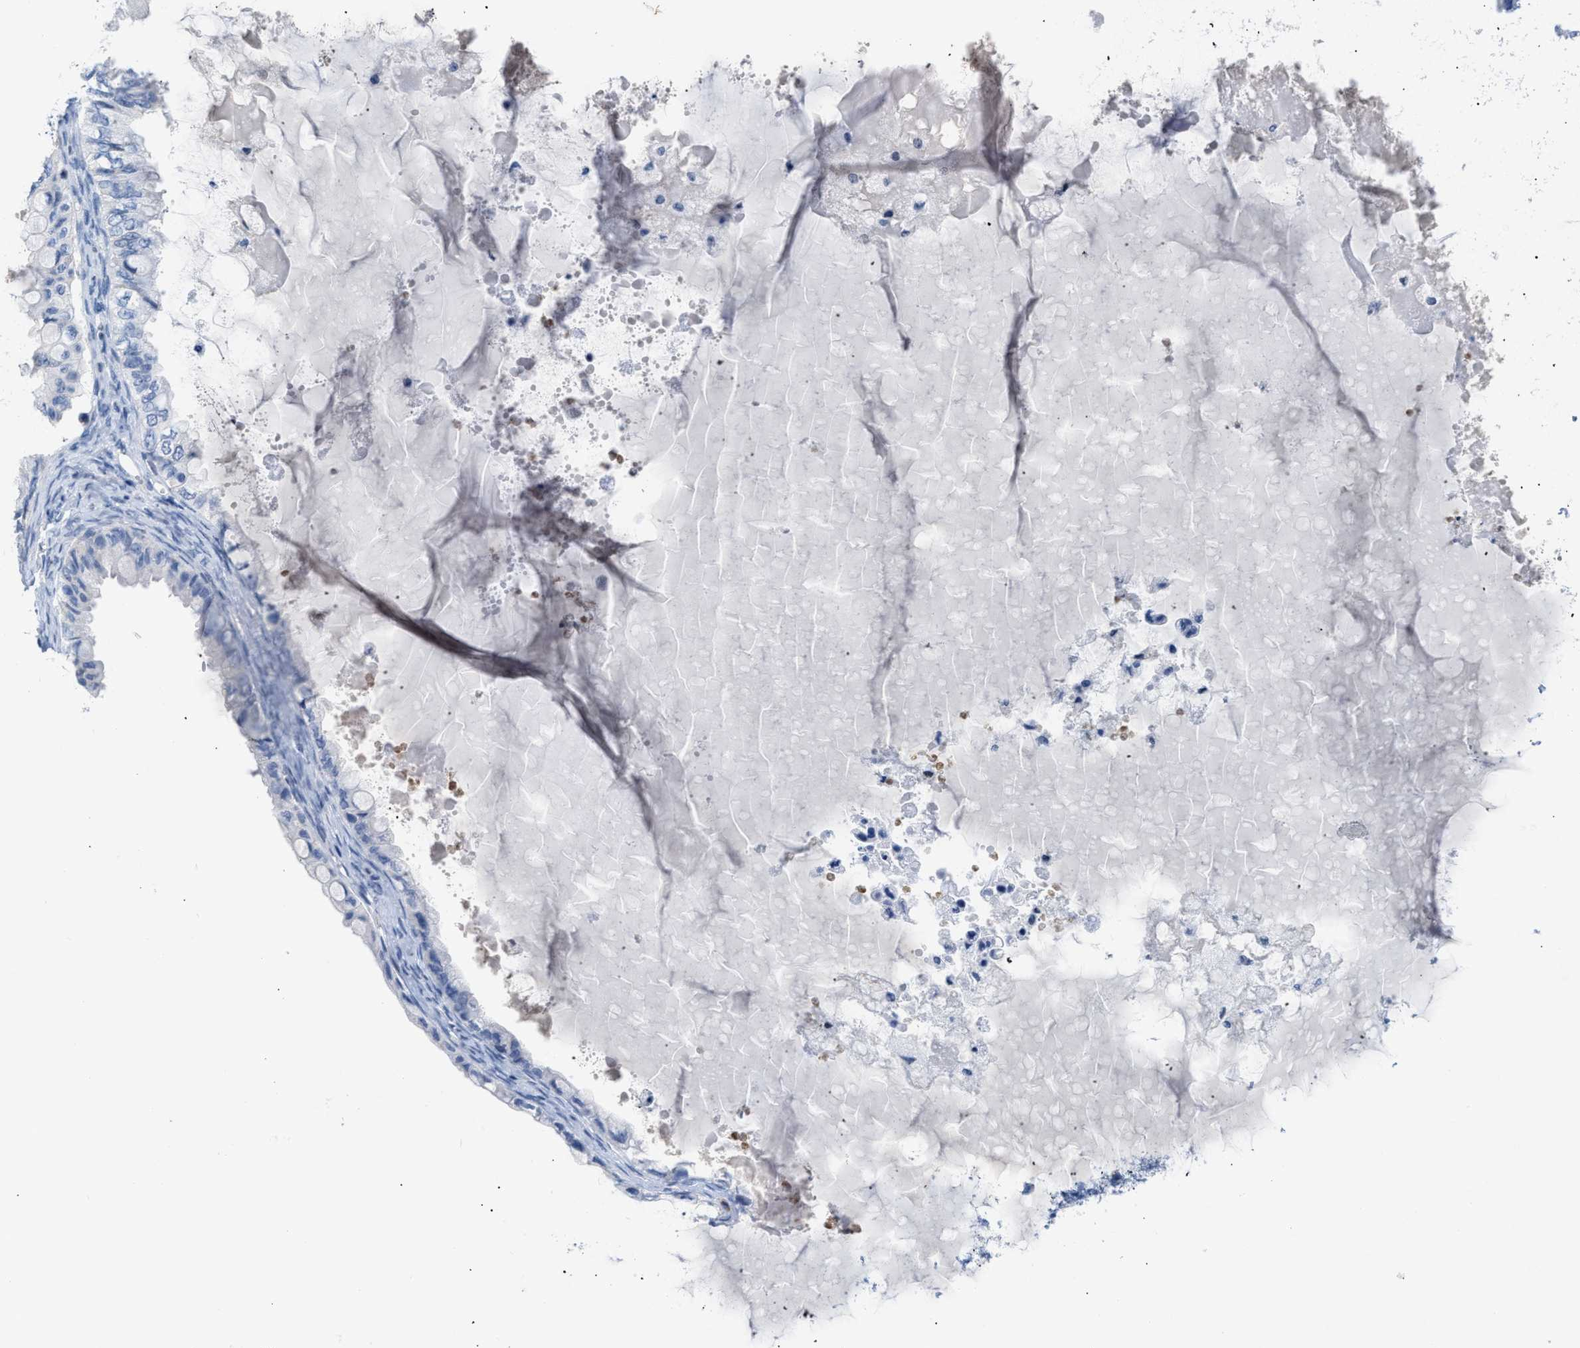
{"staining": {"intensity": "negative", "quantity": "none", "location": "none"}, "tissue": "ovarian cancer", "cell_type": "Tumor cells", "image_type": "cancer", "snomed": [{"axis": "morphology", "description": "Cystadenocarcinoma, mucinous, NOS"}, {"axis": "topography", "description": "Ovary"}], "caption": "Human mucinous cystadenocarcinoma (ovarian) stained for a protein using IHC shows no expression in tumor cells.", "gene": "BOLL", "patient": {"sex": "female", "age": 80}}